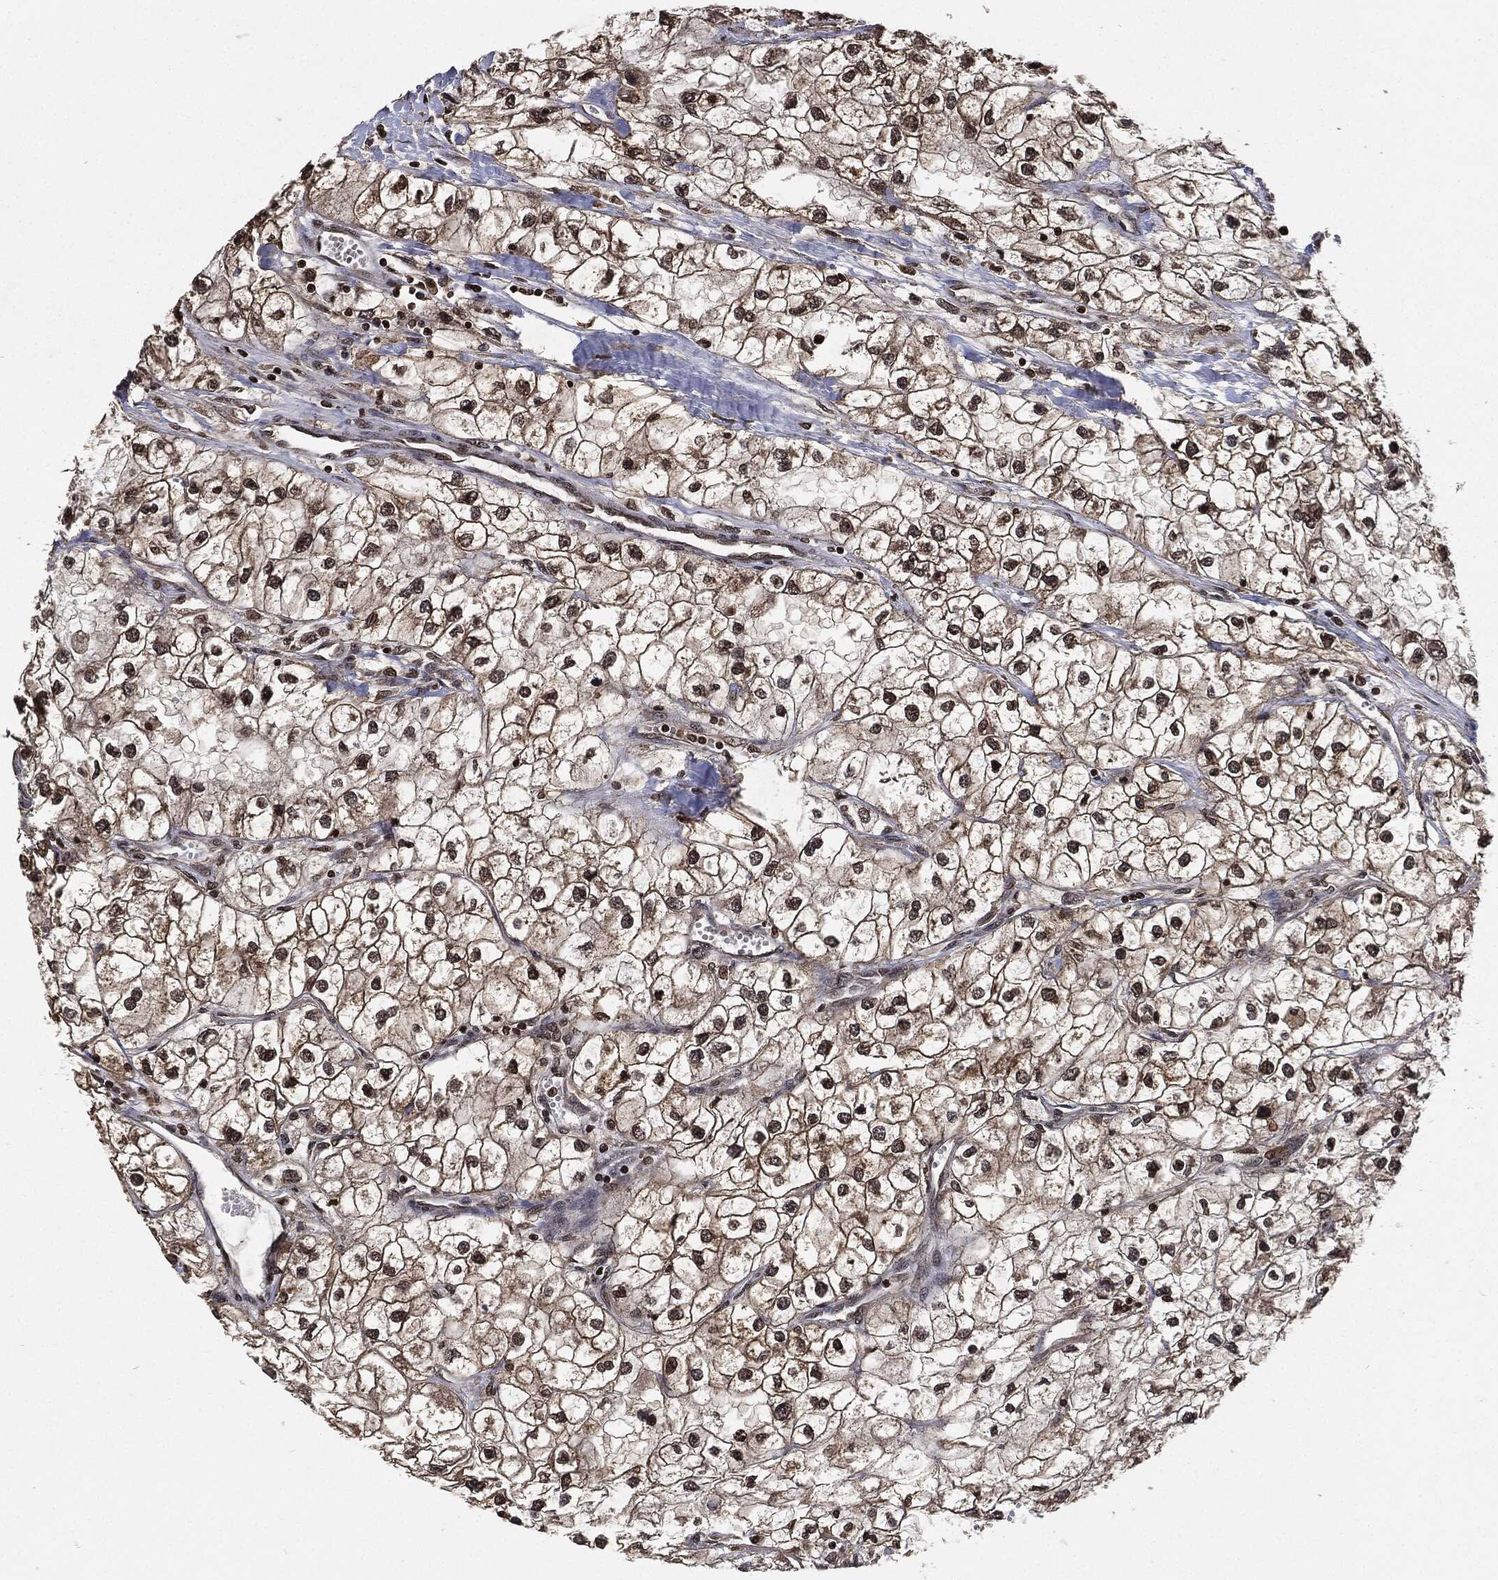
{"staining": {"intensity": "moderate", "quantity": "25%-75%", "location": "cytoplasmic/membranous,nuclear"}, "tissue": "renal cancer", "cell_type": "Tumor cells", "image_type": "cancer", "snomed": [{"axis": "morphology", "description": "Adenocarcinoma, NOS"}, {"axis": "topography", "description": "Kidney"}], "caption": "Immunohistochemistry (IHC) of adenocarcinoma (renal) reveals medium levels of moderate cytoplasmic/membranous and nuclear expression in approximately 25%-75% of tumor cells.", "gene": "PDK1", "patient": {"sex": "male", "age": 59}}